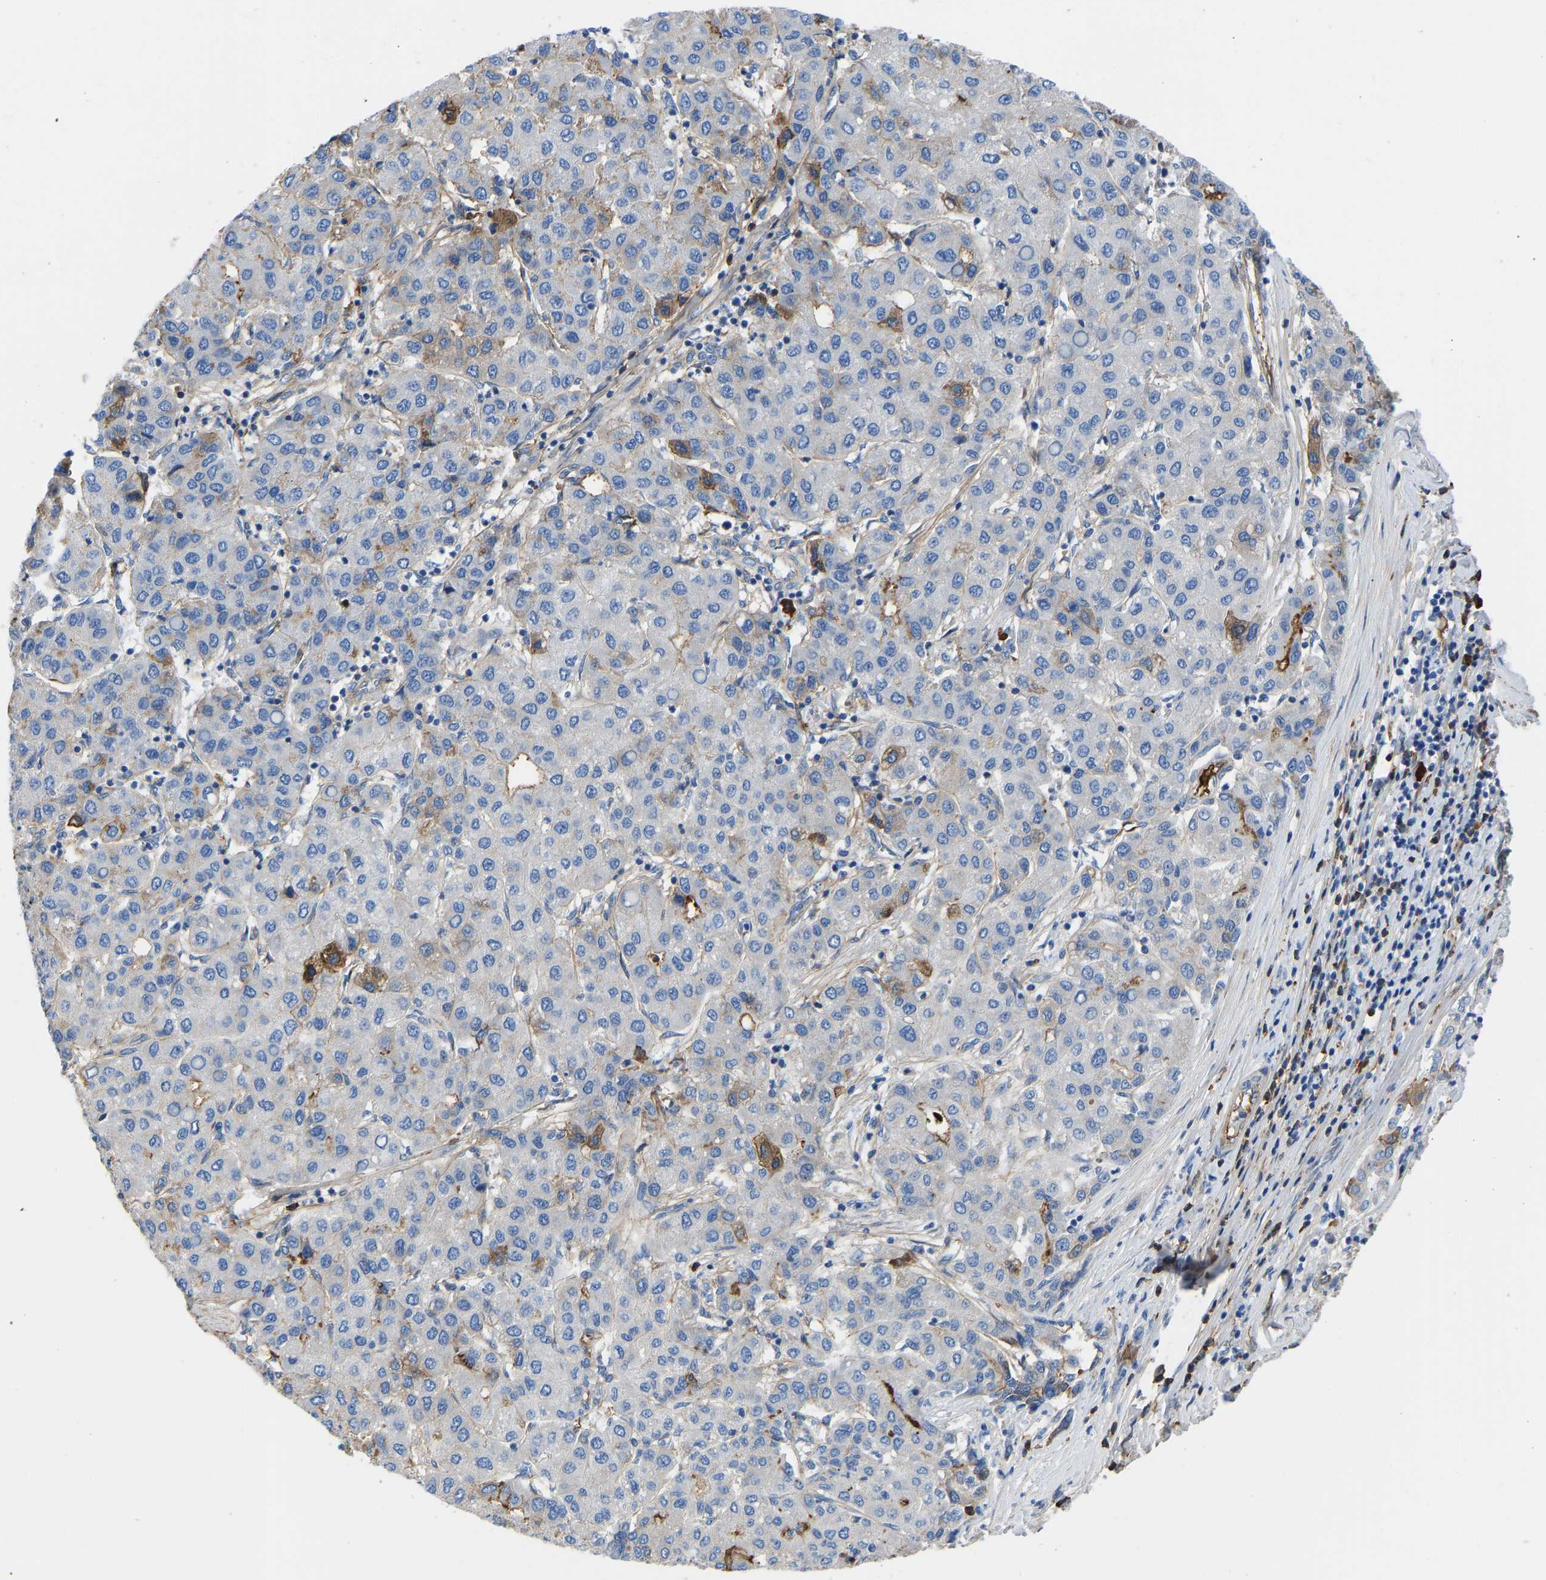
{"staining": {"intensity": "moderate", "quantity": "<25%", "location": "cytoplasmic/membranous"}, "tissue": "liver cancer", "cell_type": "Tumor cells", "image_type": "cancer", "snomed": [{"axis": "morphology", "description": "Carcinoma, Hepatocellular, NOS"}, {"axis": "topography", "description": "Liver"}], "caption": "This photomicrograph exhibits liver hepatocellular carcinoma stained with immunohistochemistry to label a protein in brown. The cytoplasmic/membranous of tumor cells show moderate positivity for the protein. Nuclei are counter-stained blue.", "gene": "HSPG2", "patient": {"sex": "male", "age": 65}}